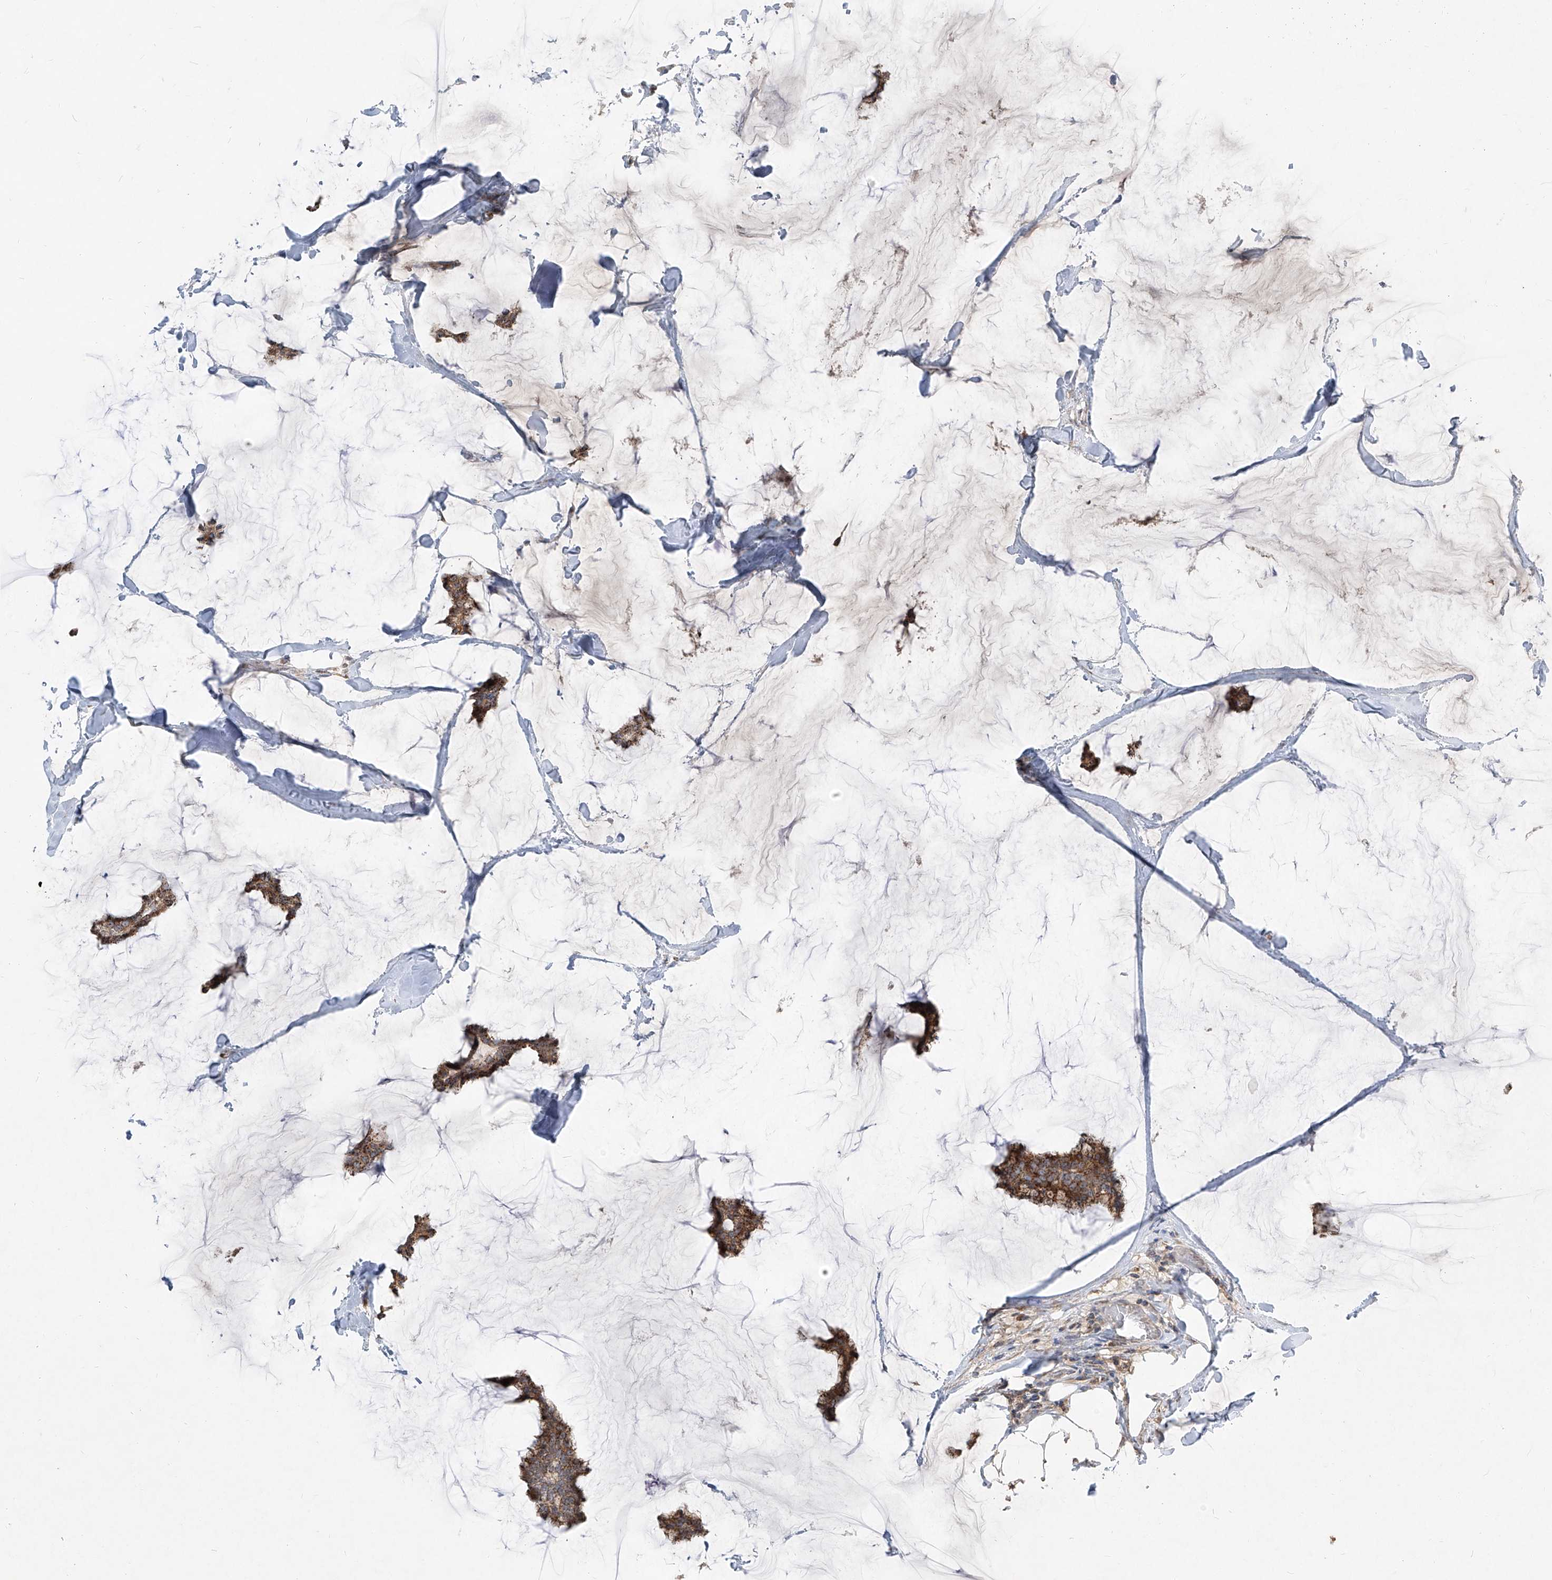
{"staining": {"intensity": "strong", "quantity": ">75%", "location": "cytoplasmic/membranous"}, "tissue": "breast cancer", "cell_type": "Tumor cells", "image_type": "cancer", "snomed": [{"axis": "morphology", "description": "Duct carcinoma"}, {"axis": "topography", "description": "Breast"}], "caption": "This micrograph displays immunohistochemistry staining of breast cancer (invasive ductal carcinoma), with high strong cytoplasmic/membranous expression in approximately >75% of tumor cells.", "gene": "ABCD3", "patient": {"sex": "female", "age": 93}}